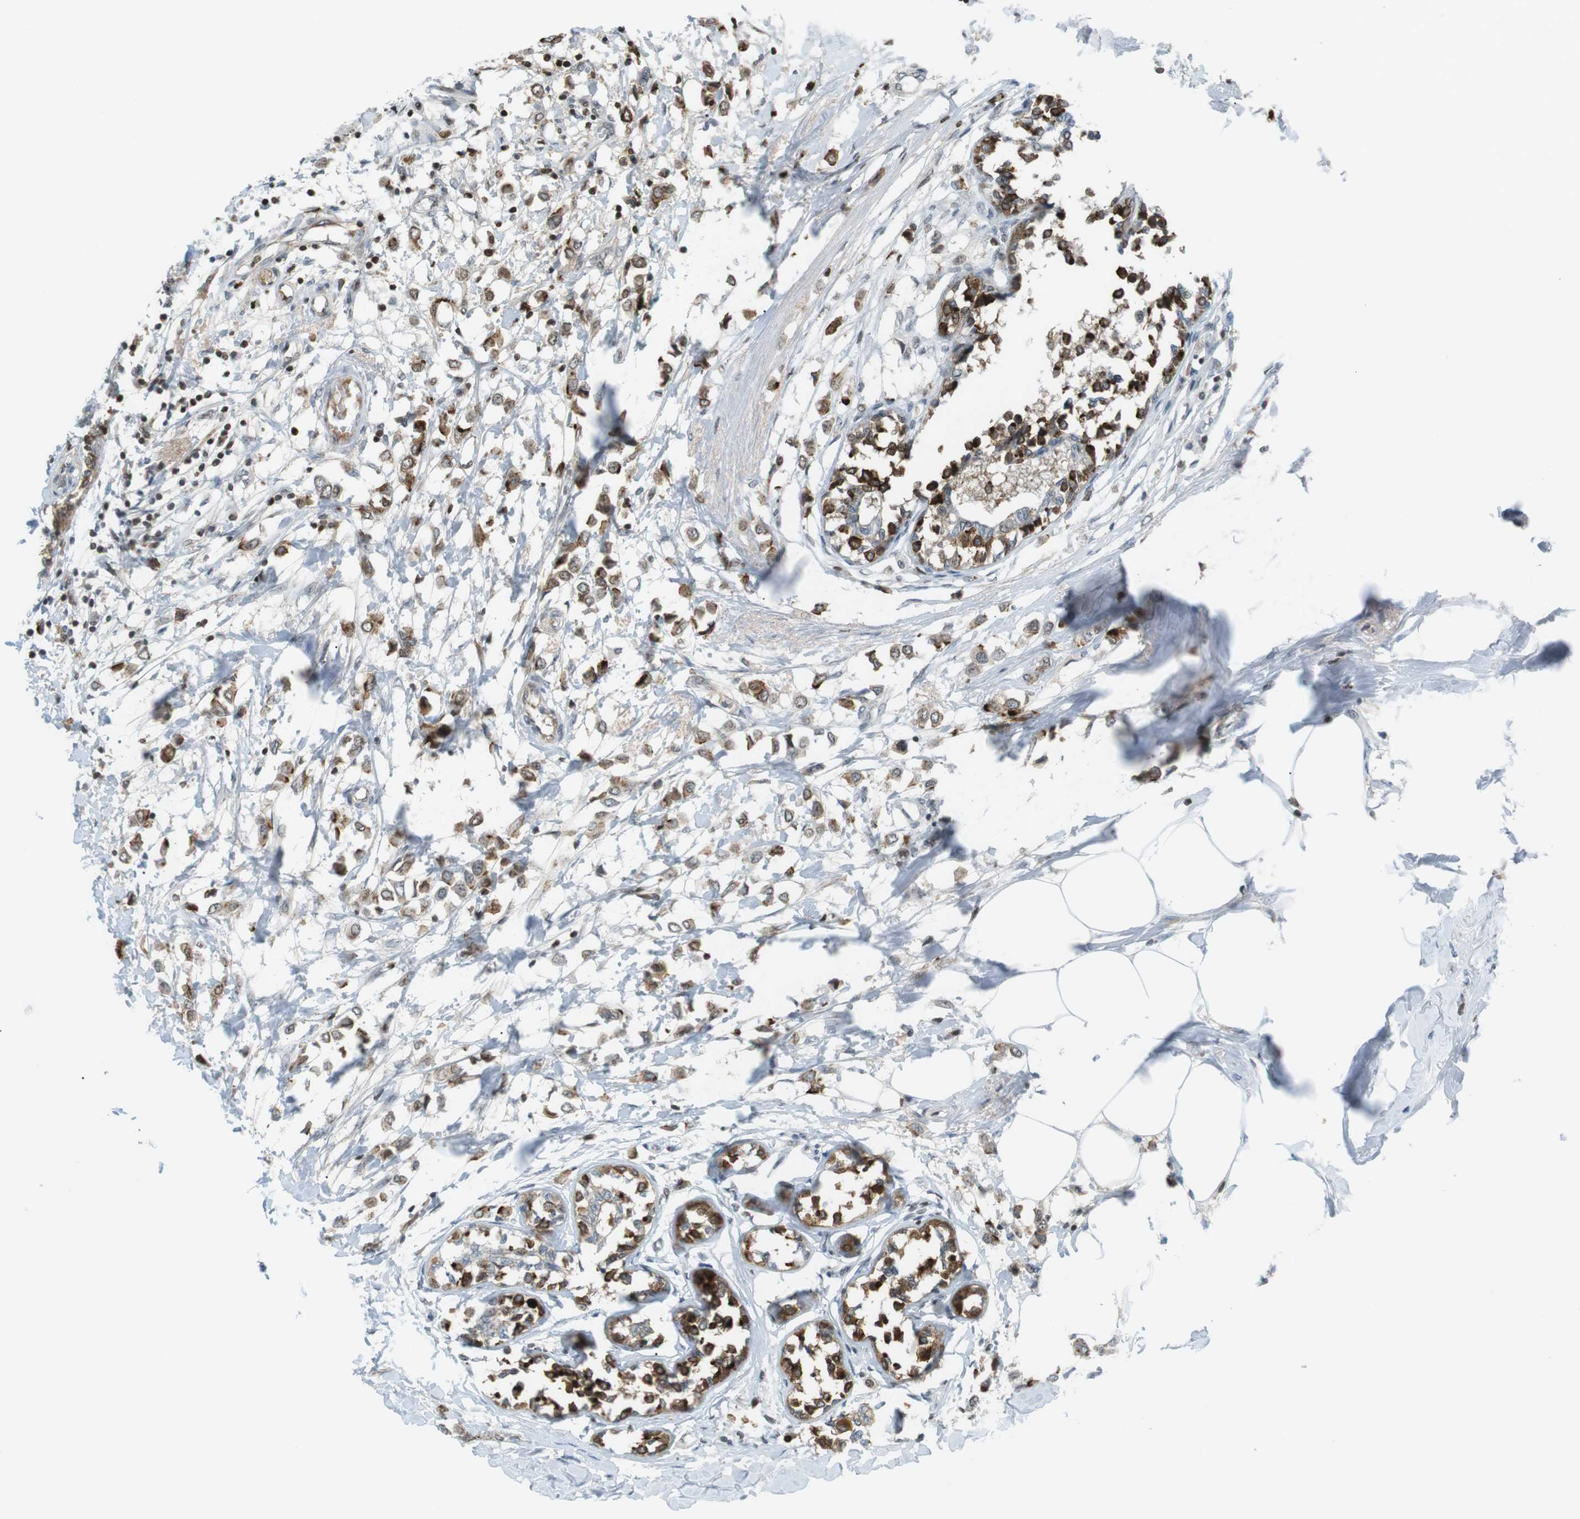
{"staining": {"intensity": "strong", "quantity": ">75%", "location": "cytoplasmic/membranous"}, "tissue": "breast cancer", "cell_type": "Tumor cells", "image_type": "cancer", "snomed": [{"axis": "morphology", "description": "Lobular carcinoma"}, {"axis": "topography", "description": "Breast"}], "caption": "IHC photomicrograph of breast lobular carcinoma stained for a protein (brown), which displays high levels of strong cytoplasmic/membranous expression in about >75% of tumor cells.", "gene": "AZGP1", "patient": {"sex": "female", "age": 51}}